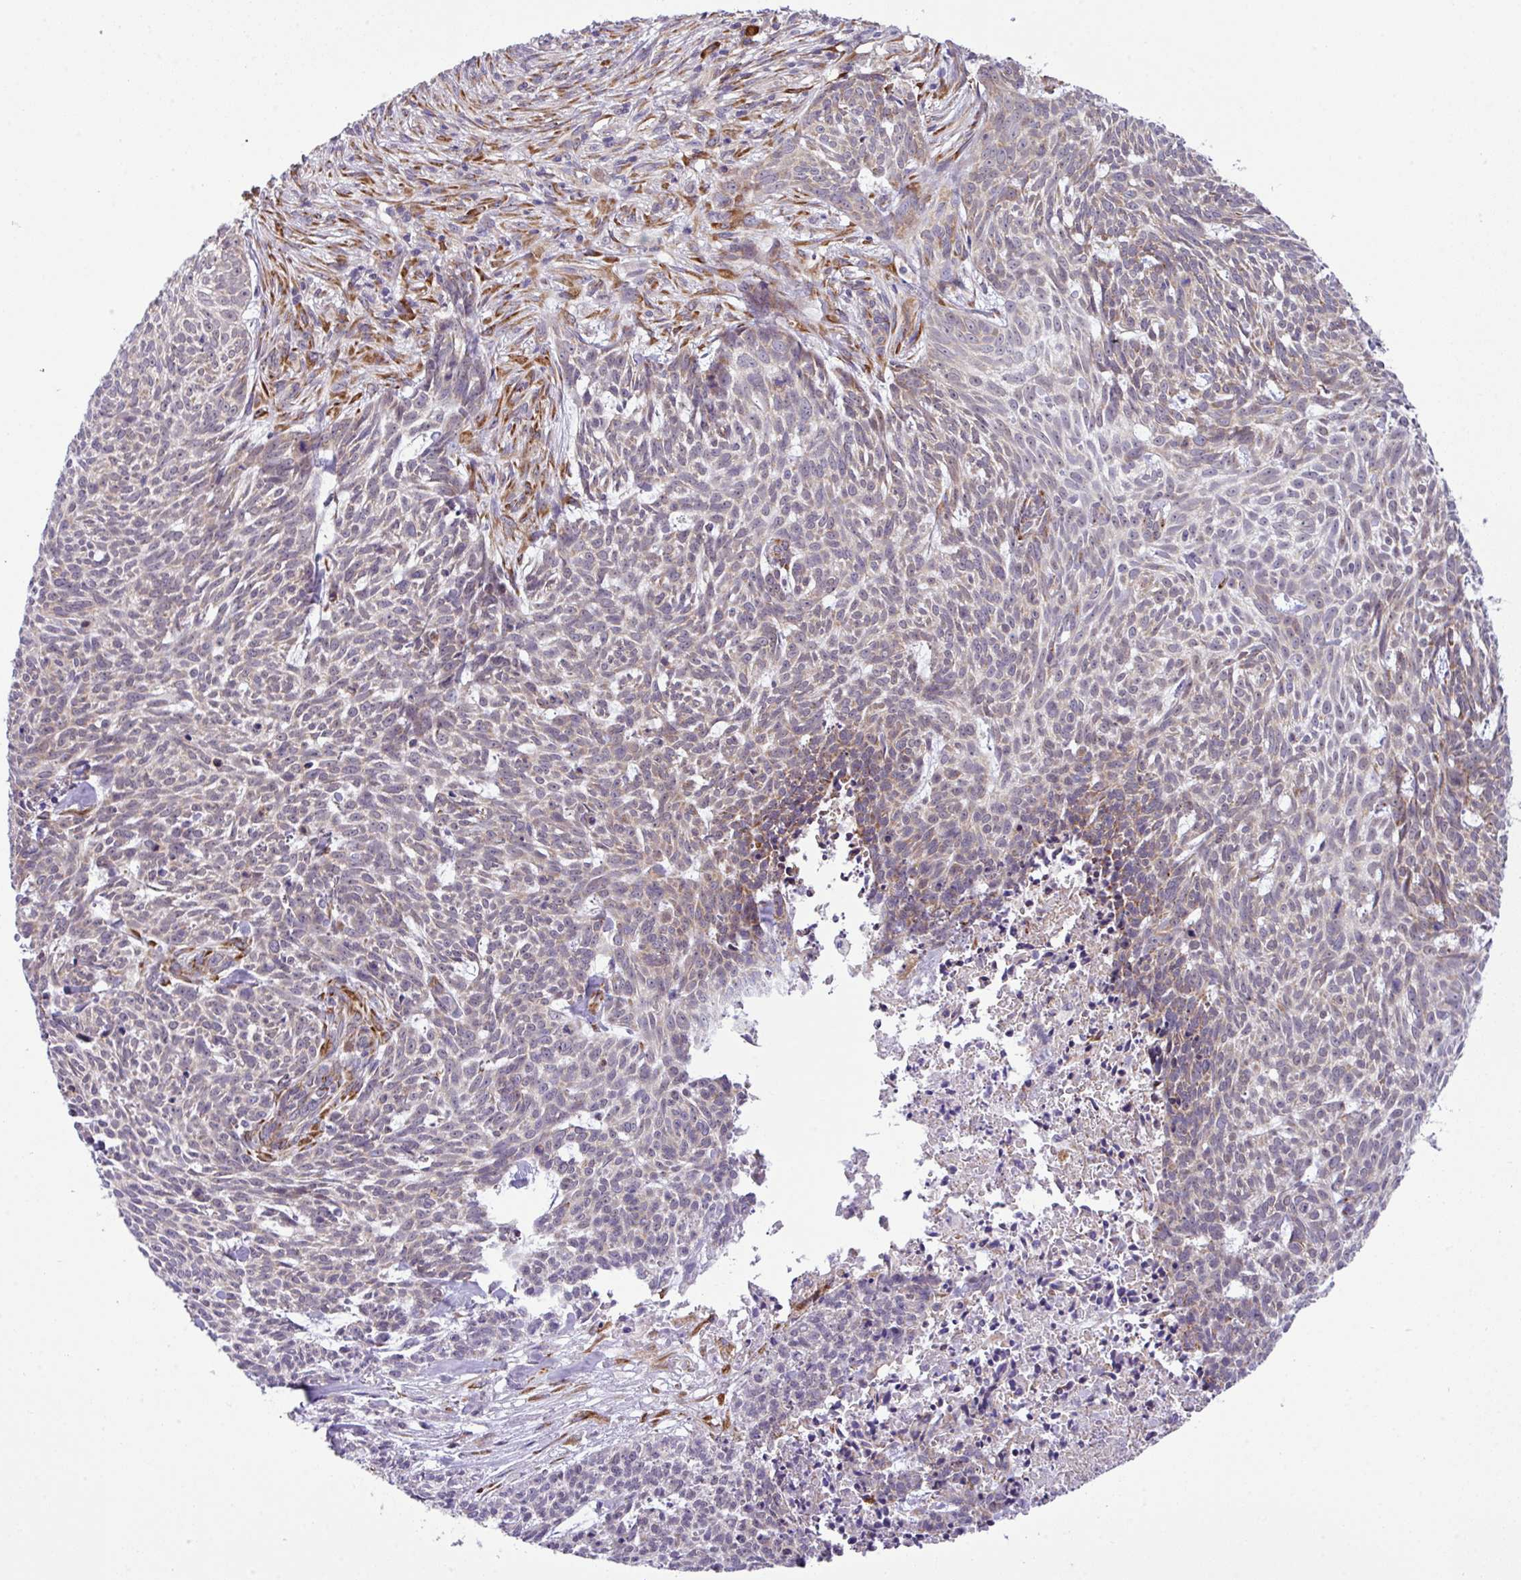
{"staining": {"intensity": "weak", "quantity": "<25%", "location": "cytoplasmic/membranous"}, "tissue": "skin cancer", "cell_type": "Tumor cells", "image_type": "cancer", "snomed": [{"axis": "morphology", "description": "Basal cell carcinoma"}, {"axis": "topography", "description": "Skin"}], "caption": "High magnification brightfield microscopy of skin cancer stained with DAB (3,3'-diaminobenzidine) (brown) and counterstained with hematoxylin (blue): tumor cells show no significant expression.", "gene": "CFAP97", "patient": {"sex": "female", "age": 93}}